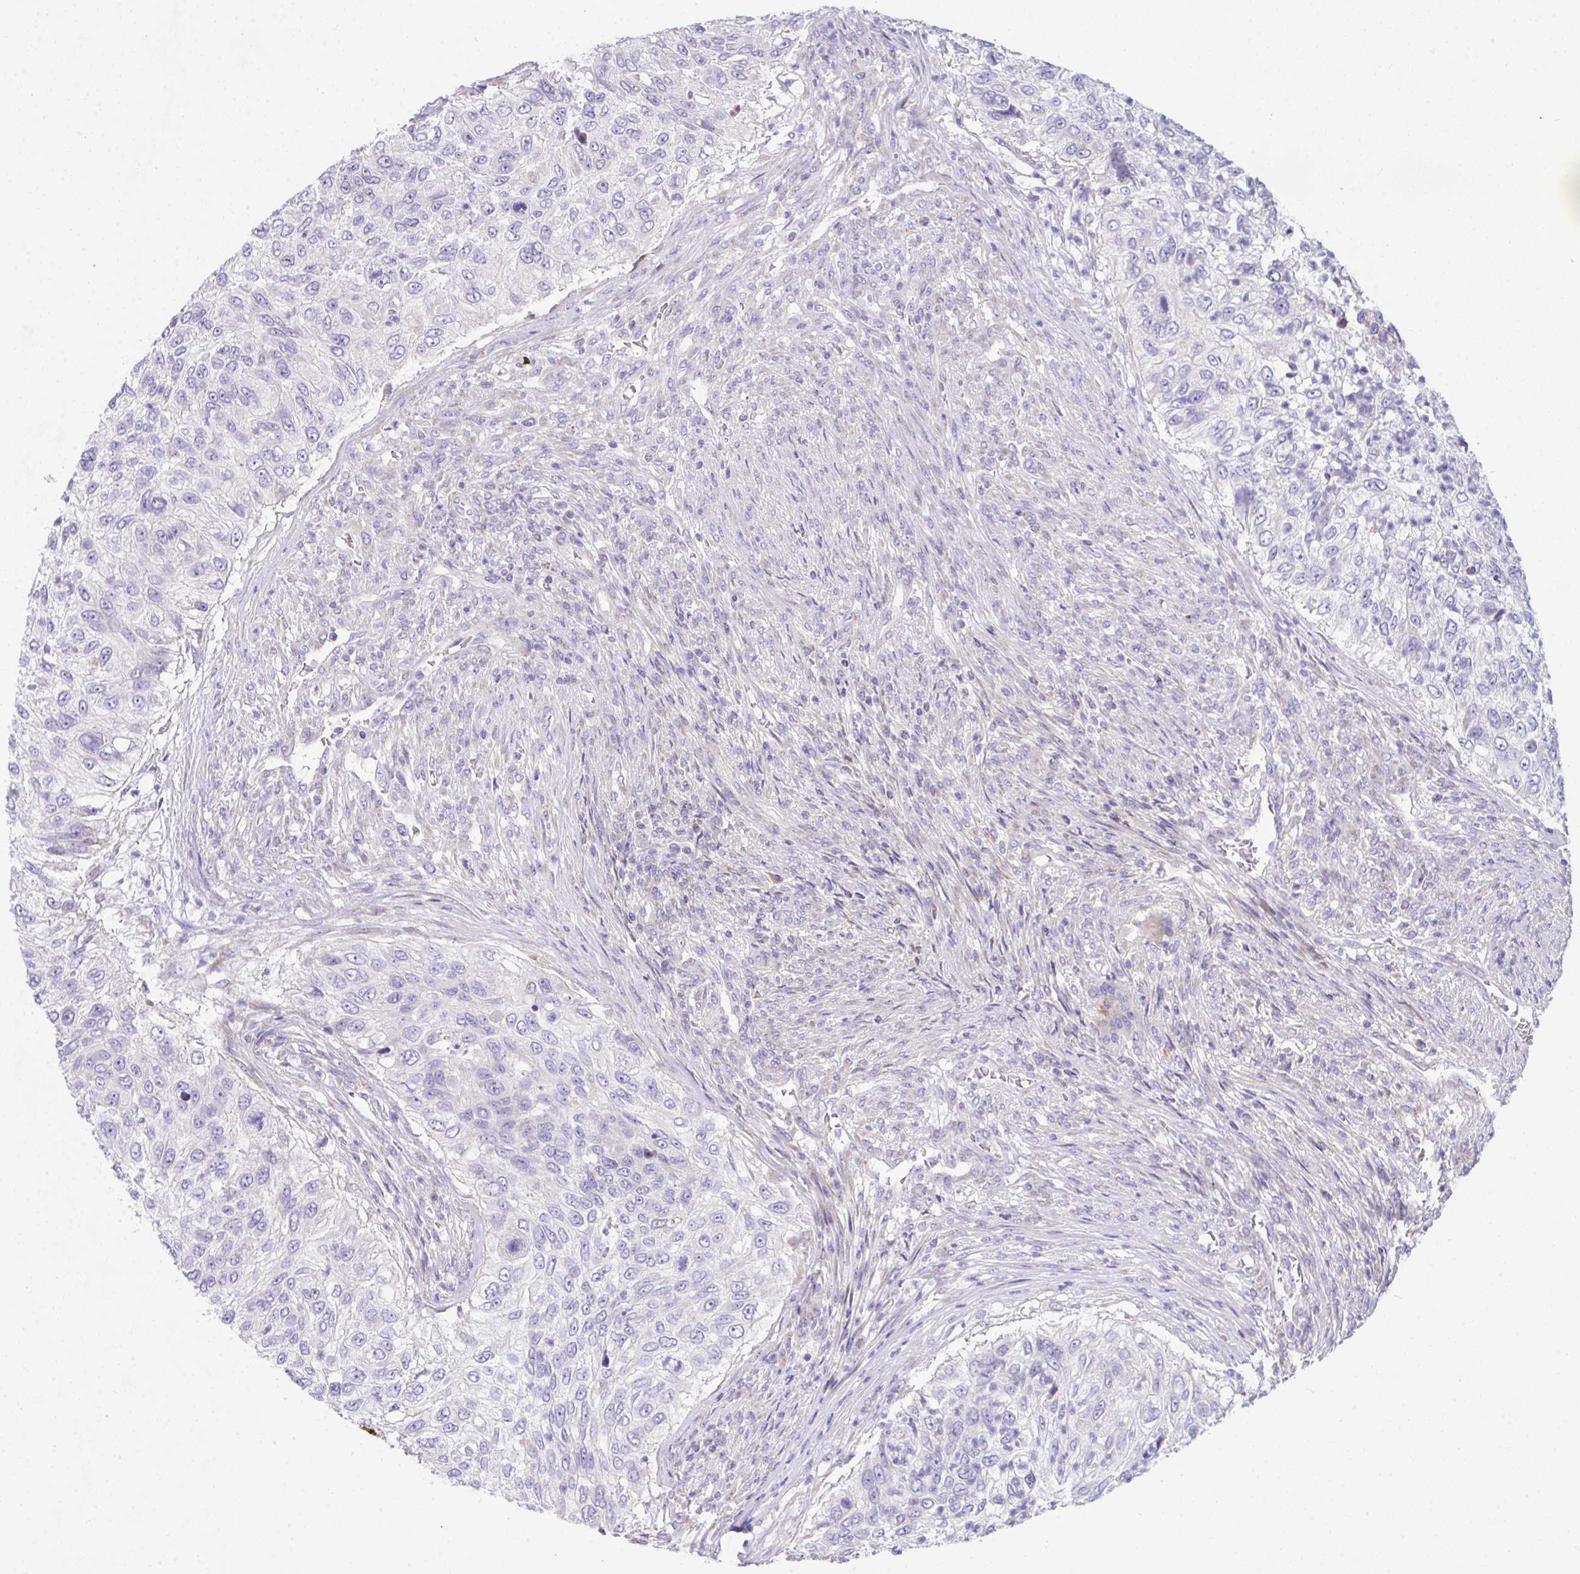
{"staining": {"intensity": "negative", "quantity": "none", "location": "none"}, "tissue": "urothelial cancer", "cell_type": "Tumor cells", "image_type": "cancer", "snomed": [{"axis": "morphology", "description": "Urothelial carcinoma, High grade"}, {"axis": "topography", "description": "Urinary bladder"}], "caption": "A photomicrograph of human urothelial carcinoma (high-grade) is negative for staining in tumor cells. Nuclei are stained in blue.", "gene": "CEP63", "patient": {"sex": "female", "age": 60}}